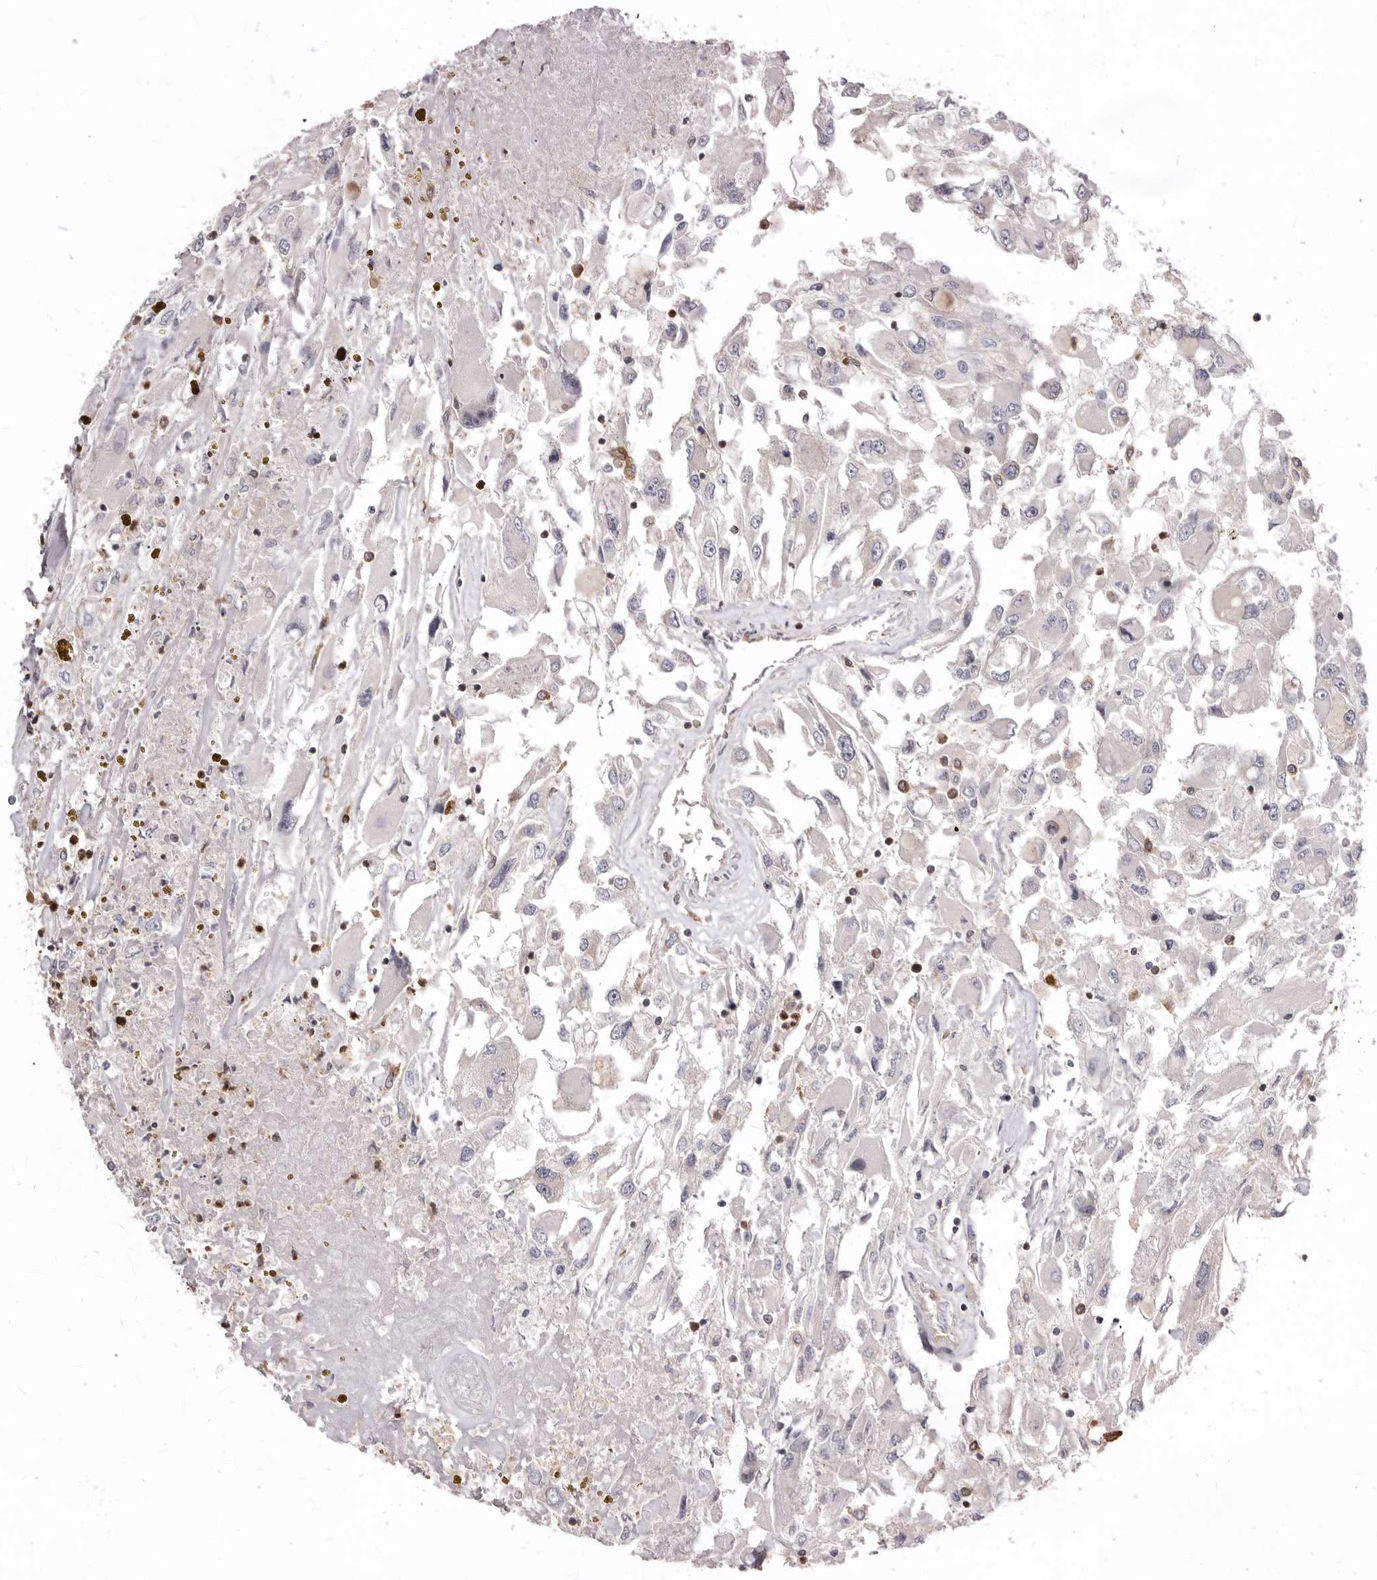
{"staining": {"intensity": "negative", "quantity": "none", "location": "none"}, "tissue": "renal cancer", "cell_type": "Tumor cells", "image_type": "cancer", "snomed": [{"axis": "morphology", "description": "Adenocarcinoma, NOS"}, {"axis": "topography", "description": "Kidney"}], "caption": "A high-resolution photomicrograph shows IHC staining of renal cancer (adenocarcinoma), which shows no significant positivity in tumor cells.", "gene": "CBL", "patient": {"sex": "female", "age": 52}}